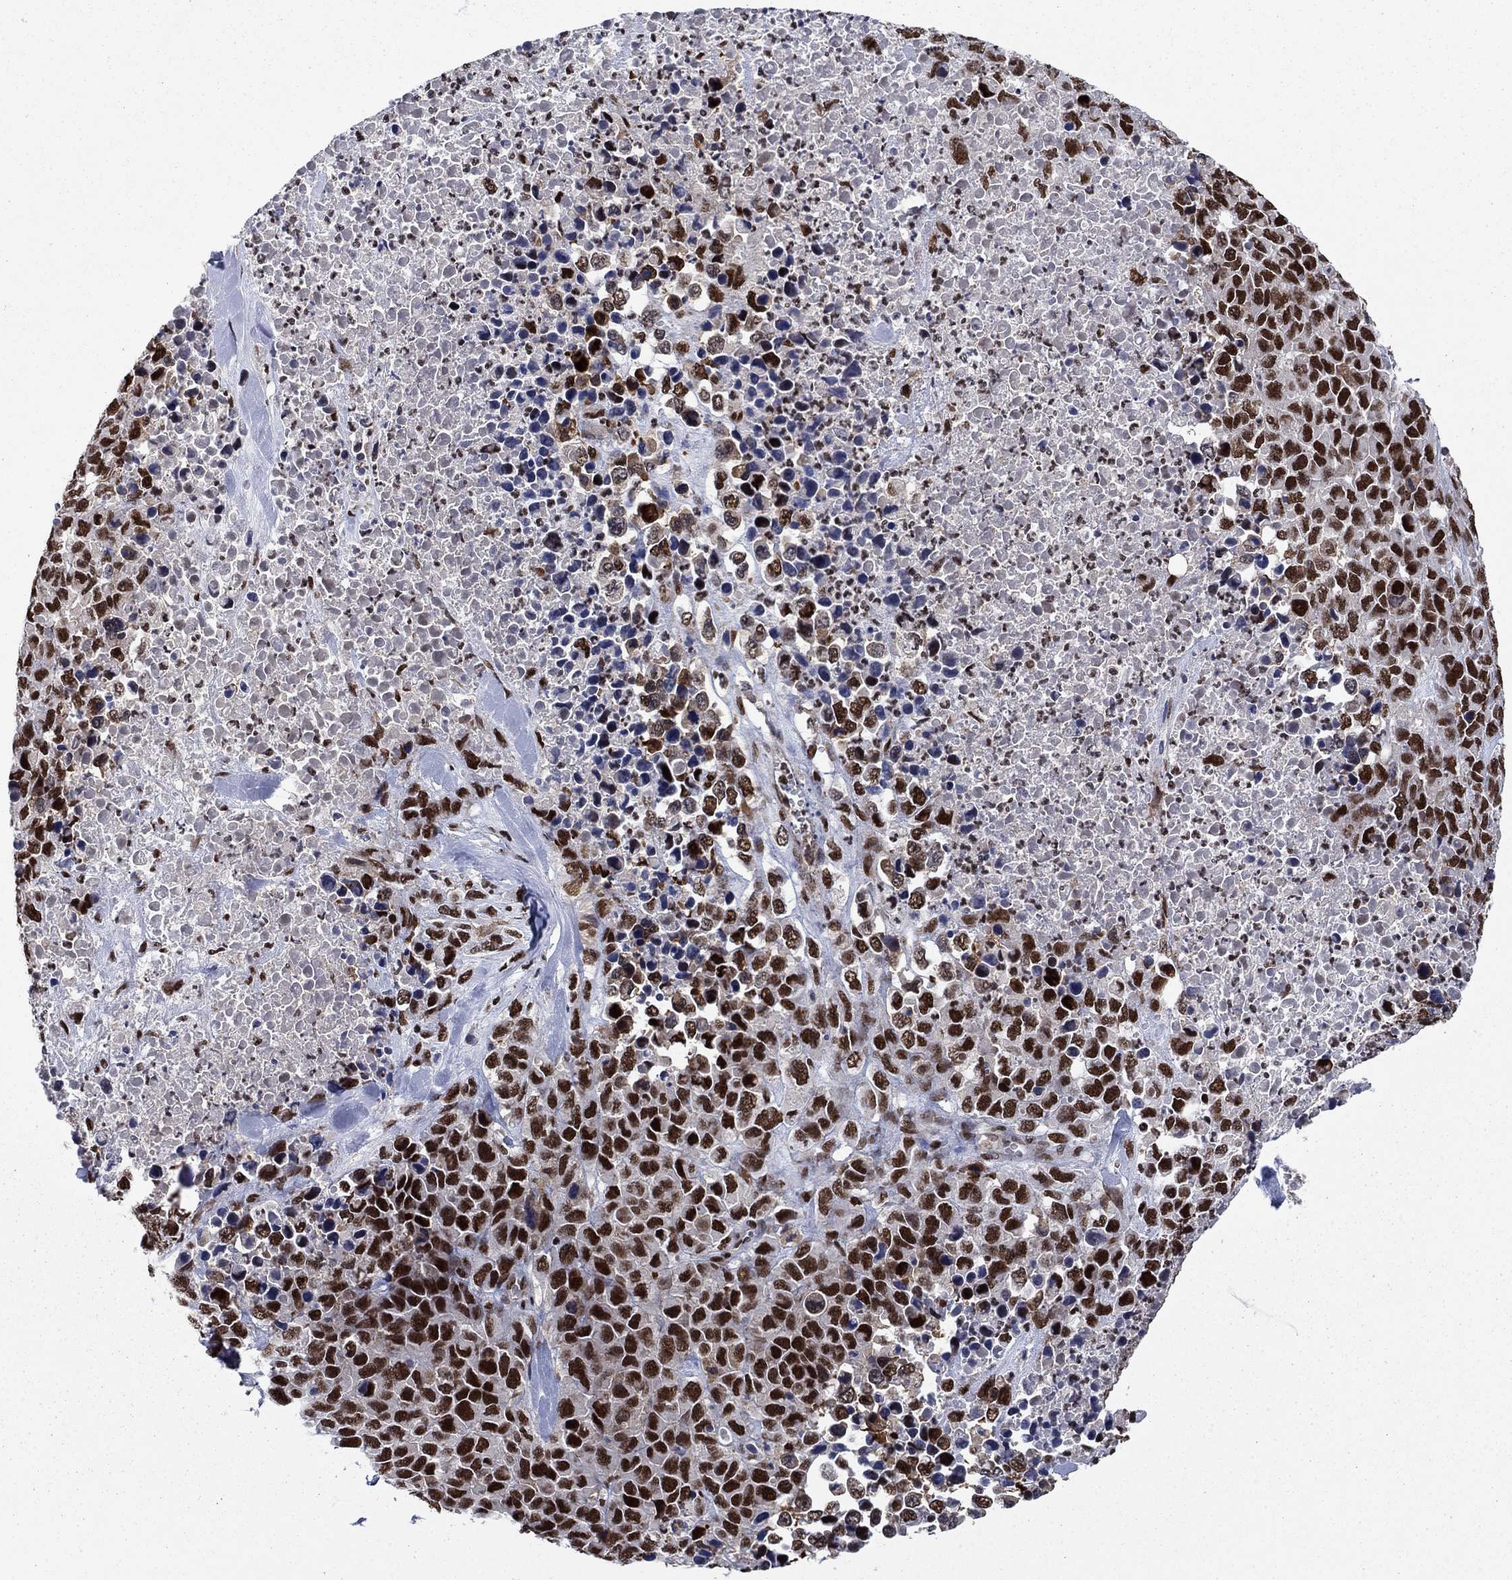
{"staining": {"intensity": "strong", "quantity": ">75%", "location": "nuclear"}, "tissue": "melanoma", "cell_type": "Tumor cells", "image_type": "cancer", "snomed": [{"axis": "morphology", "description": "Malignant melanoma, Metastatic site"}, {"axis": "topography", "description": "Skin"}], "caption": "This histopathology image demonstrates immunohistochemistry (IHC) staining of human melanoma, with high strong nuclear expression in about >75% of tumor cells.", "gene": "RPRD1B", "patient": {"sex": "male", "age": 84}}